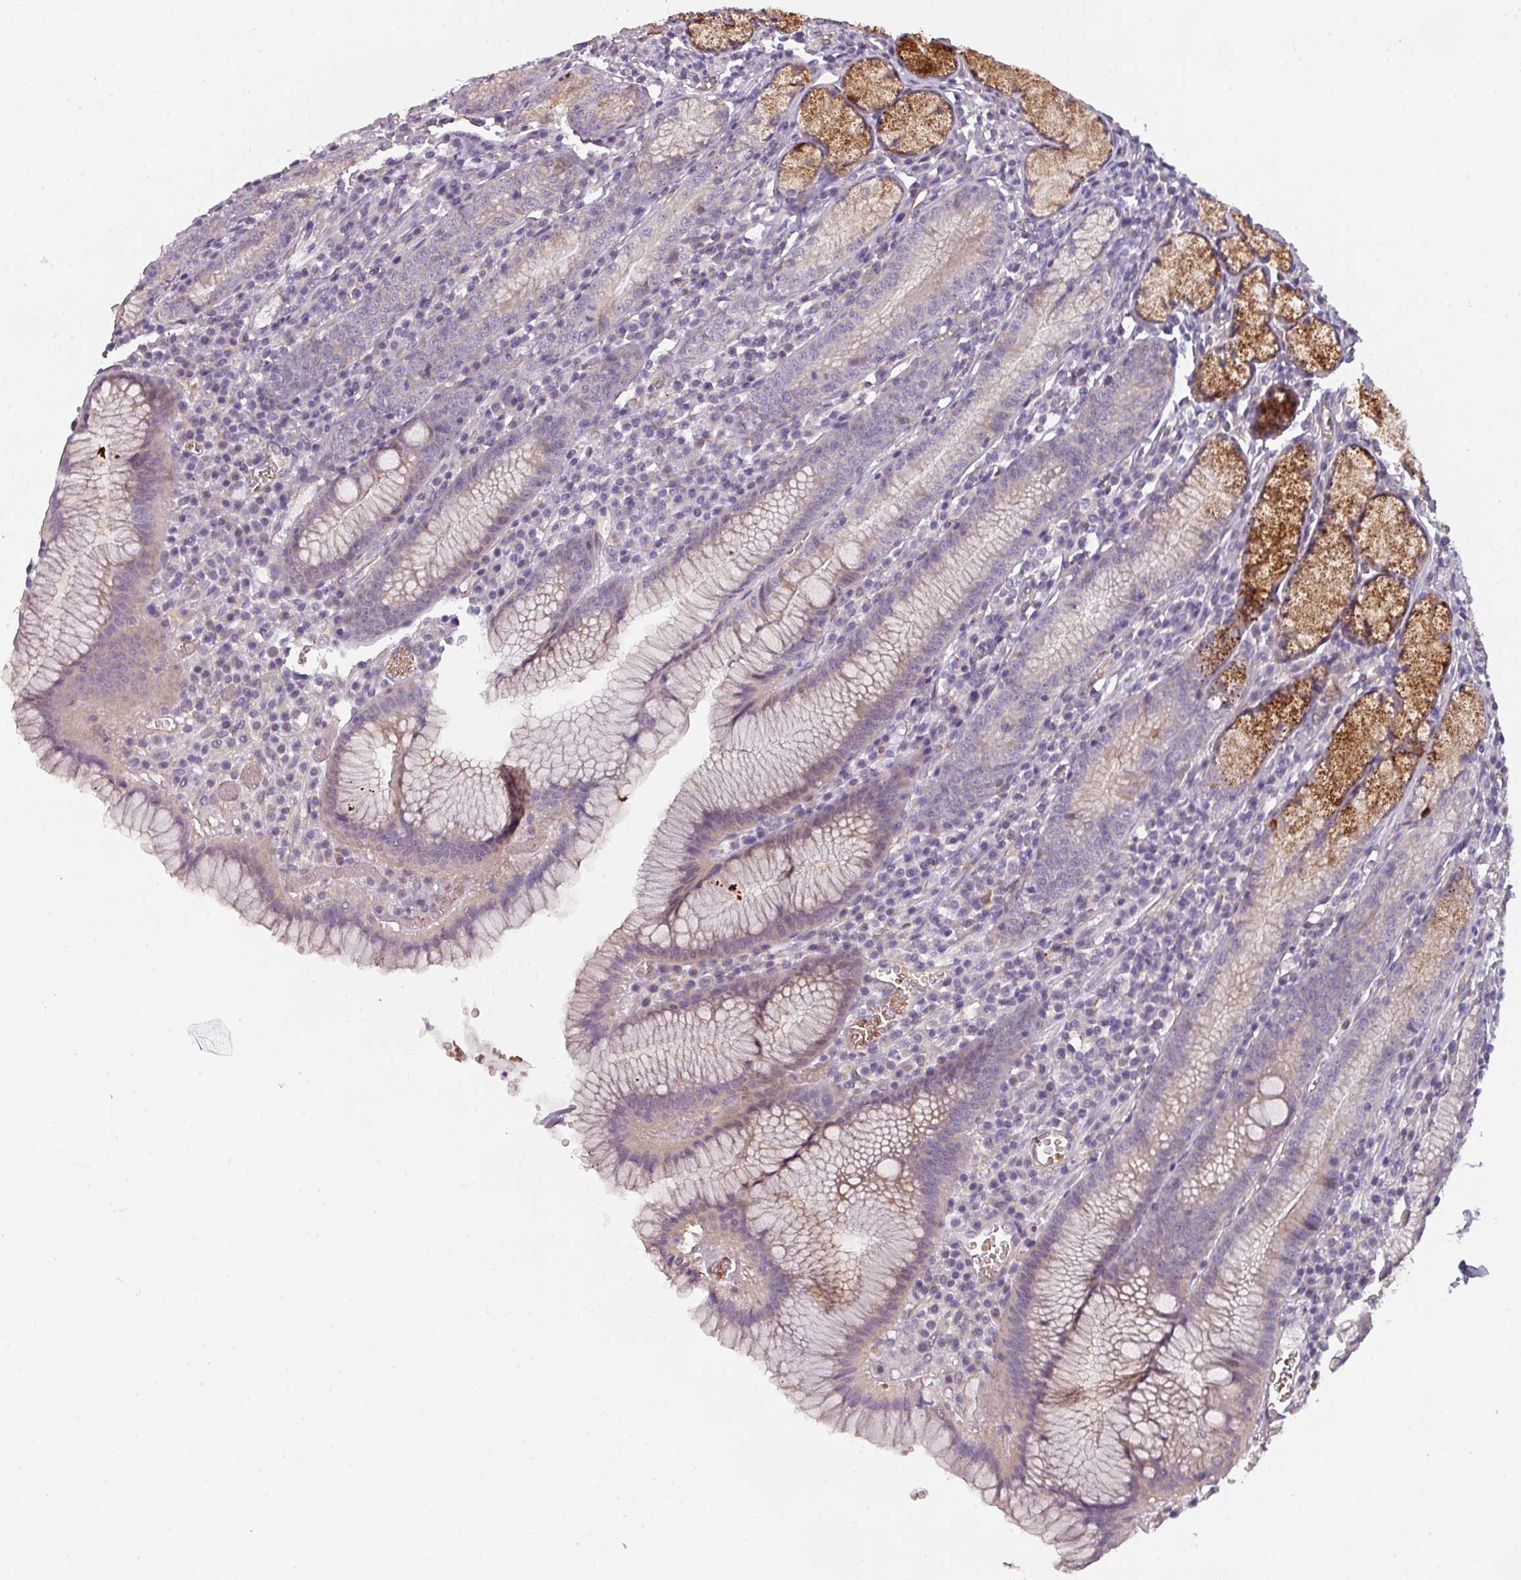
{"staining": {"intensity": "strong", "quantity": "<25%", "location": "cytoplasmic/membranous"}, "tissue": "stomach", "cell_type": "Glandular cells", "image_type": "normal", "snomed": [{"axis": "morphology", "description": "Normal tissue, NOS"}, {"axis": "topography", "description": "Stomach"}], "caption": "Protein expression analysis of benign human stomach reveals strong cytoplasmic/membranous positivity in about <25% of glandular cells. The staining was performed using DAB (3,3'-diaminobenzidine), with brown indicating positive protein expression. Nuclei are stained blue with hematoxylin.", "gene": "BUD23", "patient": {"sex": "male", "age": 55}}